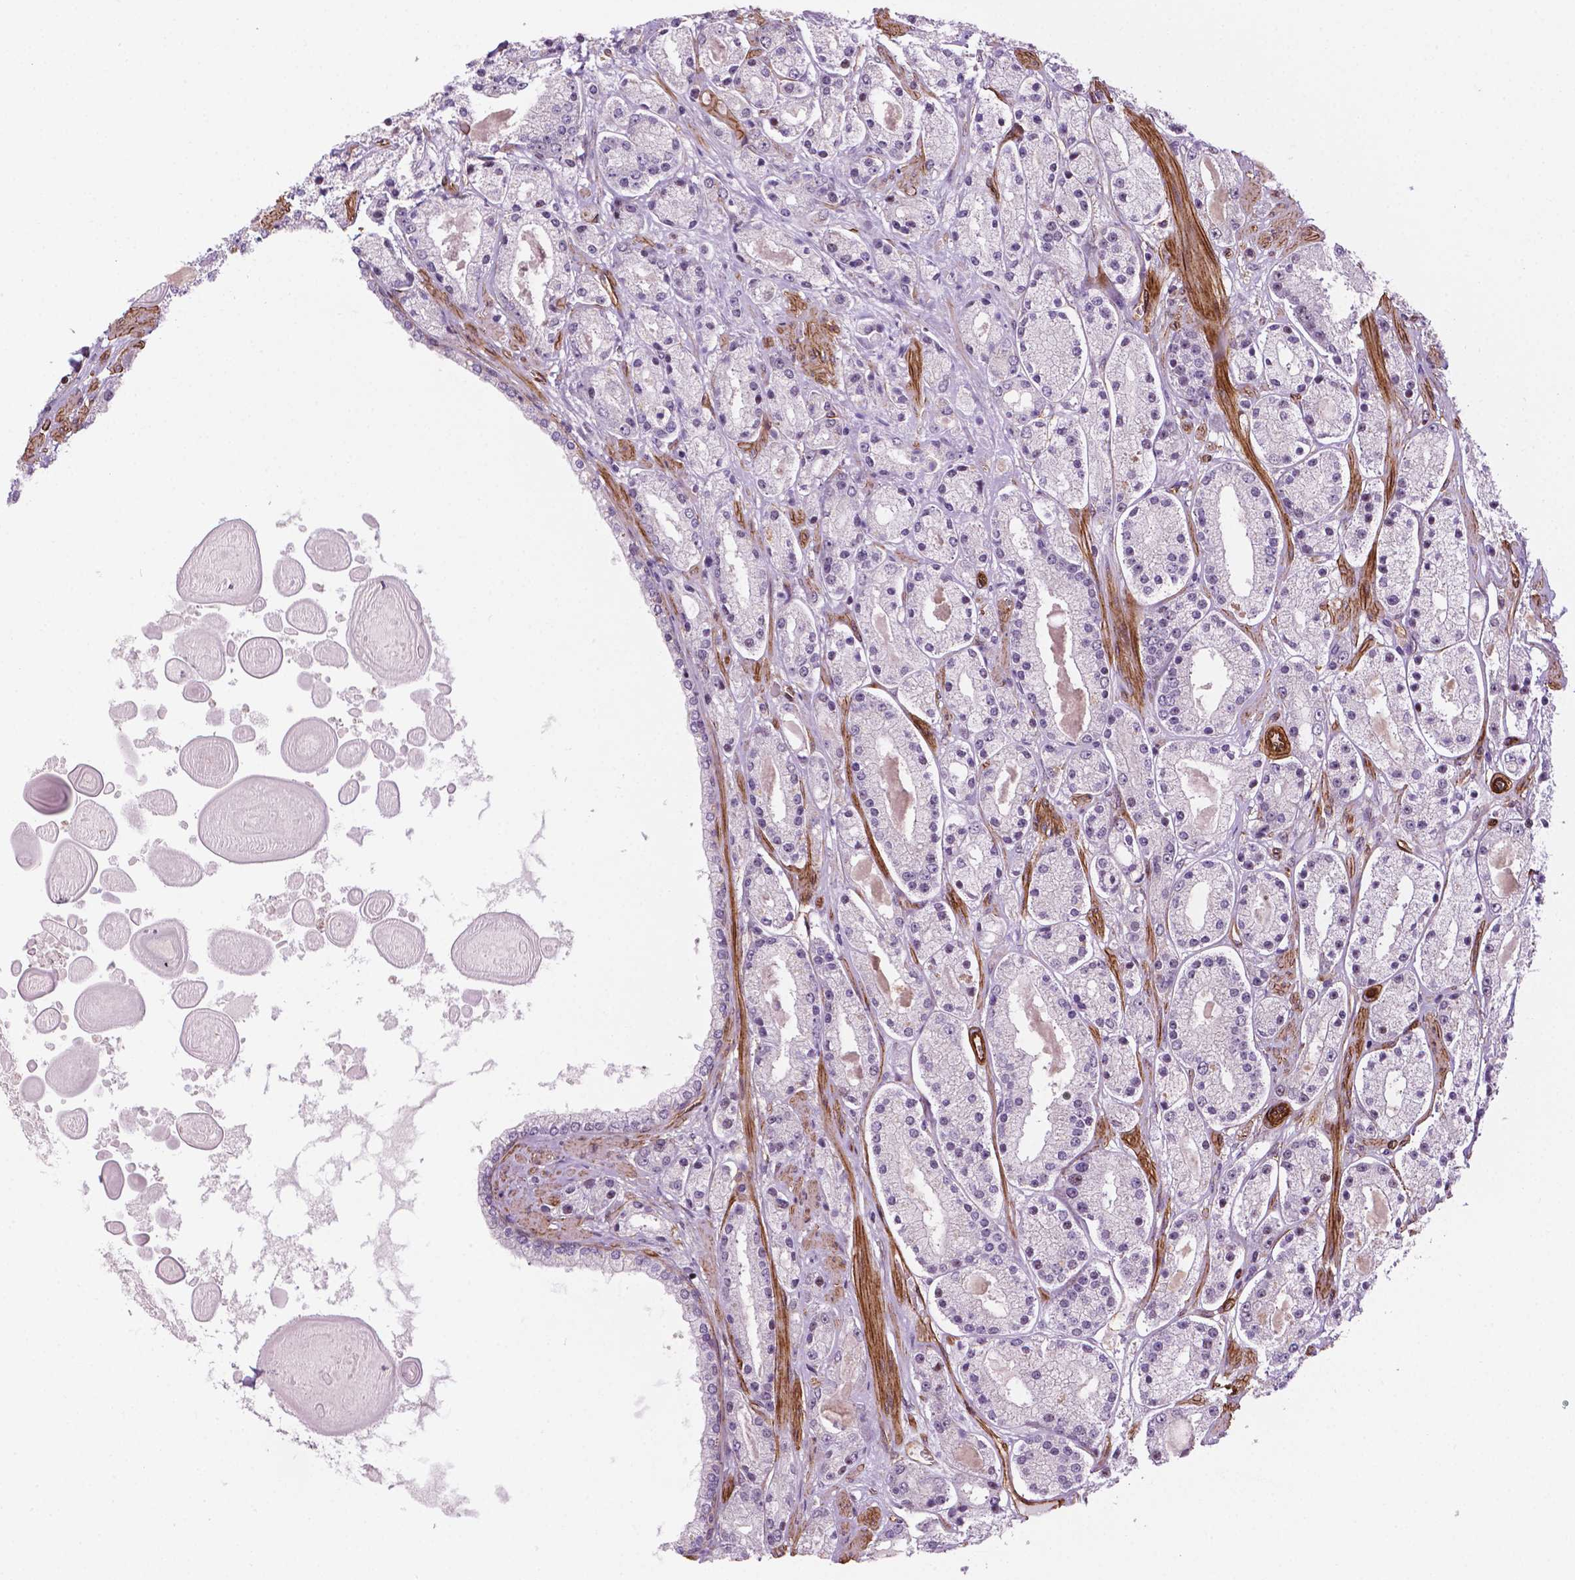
{"staining": {"intensity": "negative", "quantity": "none", "location": "none"}, "tissue": "prostate cancer", "cell_type": "Tumor cells", "image_type": "cancer", "snomed": [{"axis": "morphology", "description": "Adenocarcinoma, High grade"}, {"axis": "topography", "description": "Prostate"}], "caption": "The immunohistochemistry (IHC) image has no significant expression in tumor cells of prostate cancer tissue. The staining is performed using DAB (3,3'-diaminobenzidine) brown chromogen with nuclei counter-stained in using hematoxylin.", "gene": "EGFL8", "patient": {"sex": "male", "age": 67}}